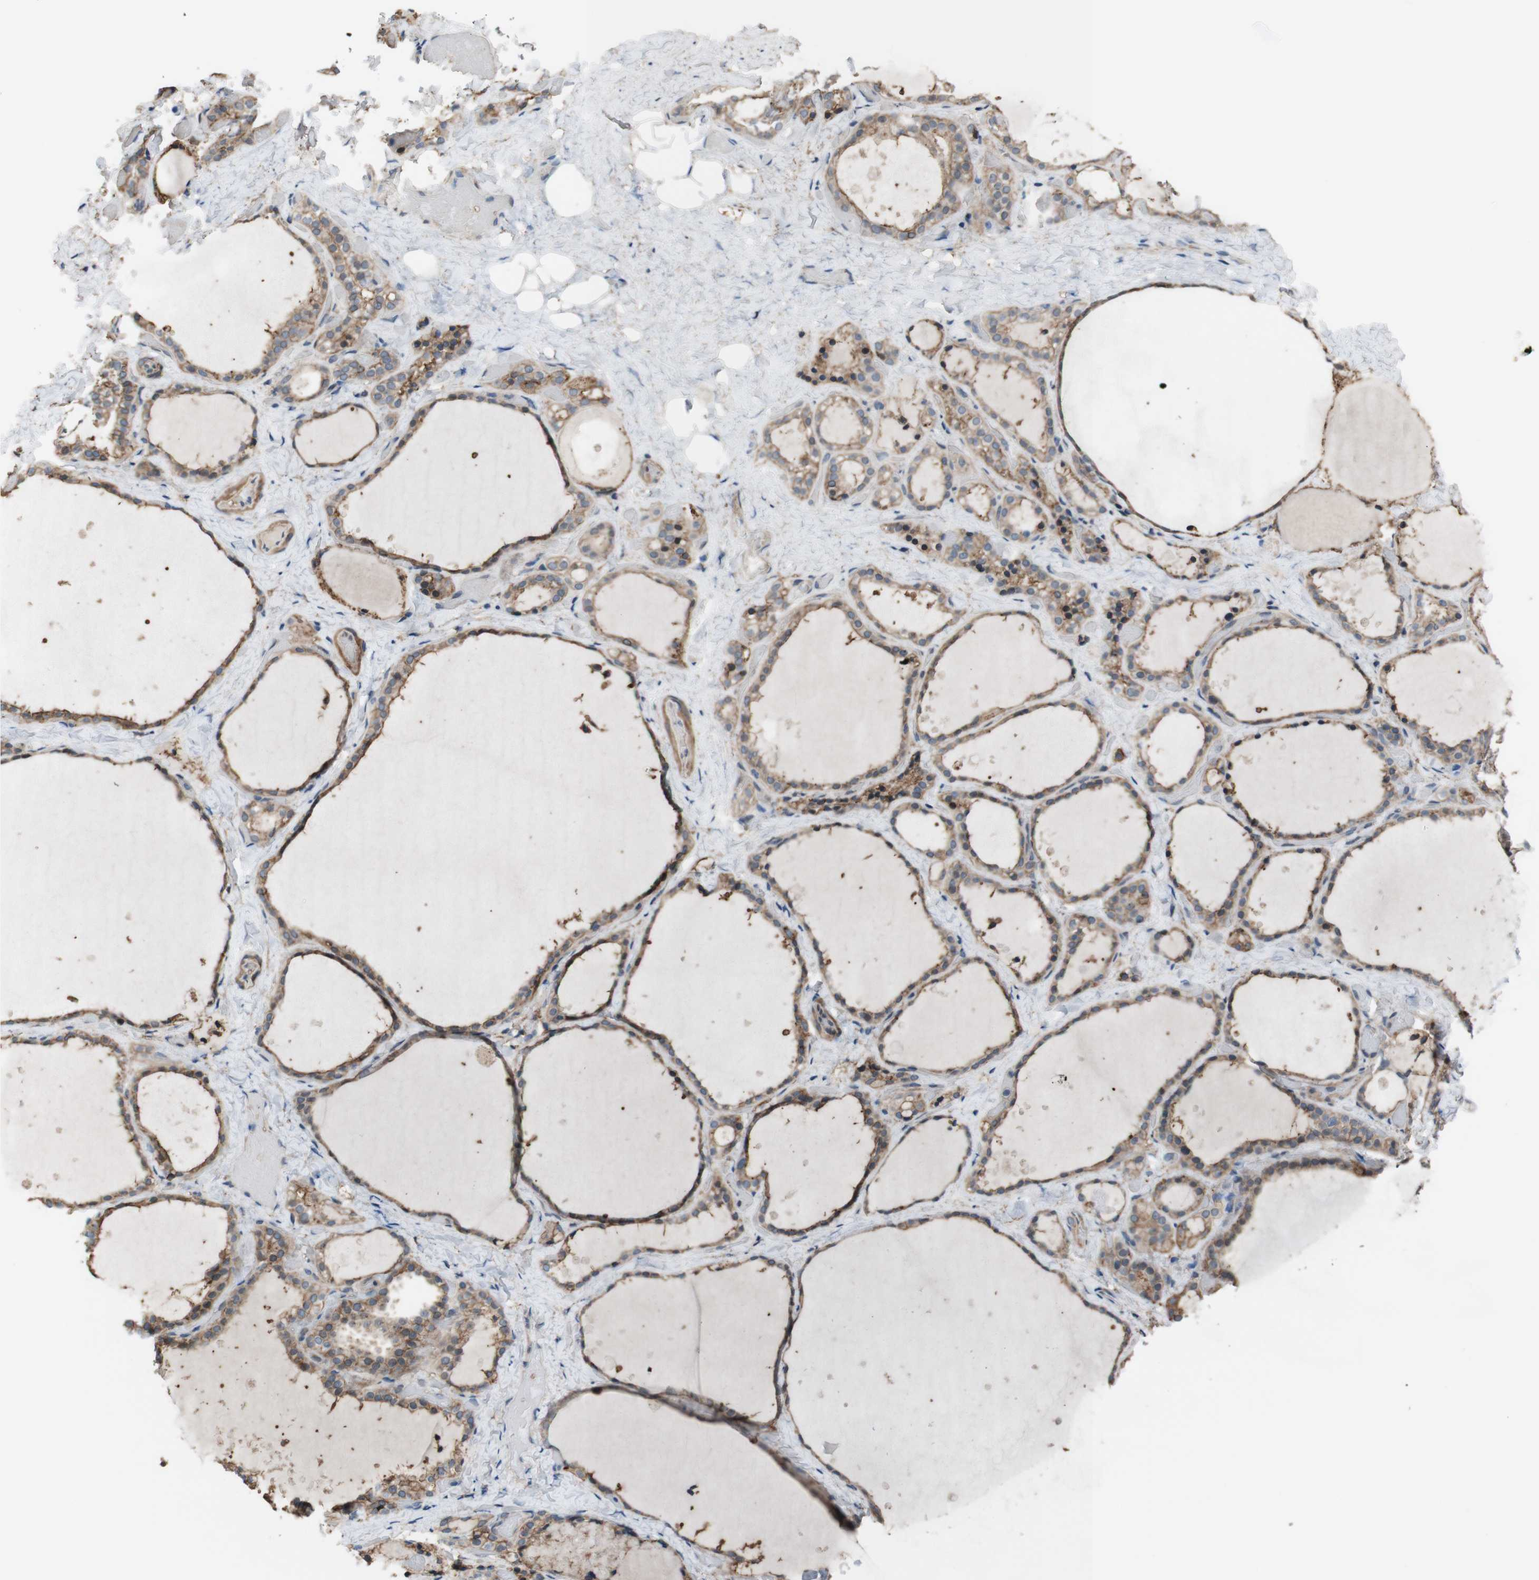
{"staining": {"intensity": "moderate", "quantity": ">75%", "location": "cytoplasmic/membranous"}, "tissue": "thyroid gland", "cell_type": "Glandular cells", "image_type": "normal", "snomed": [{"axis": "morphology", "description": "Normal tissue, NOS"}, {"axis": "topography", "description": "Thyroid gland"}], "caption": "This photomicrograph exhibits unremarkable thyroid gland stained with IHC to label a protein in brown. The cytoplasmic/membranous of glandular cells show moderate positivity for the protein. Nuclei are counter-stained blue.", "gene": "ATP2B1", "patient": {"sex": "female", "age": 44}}